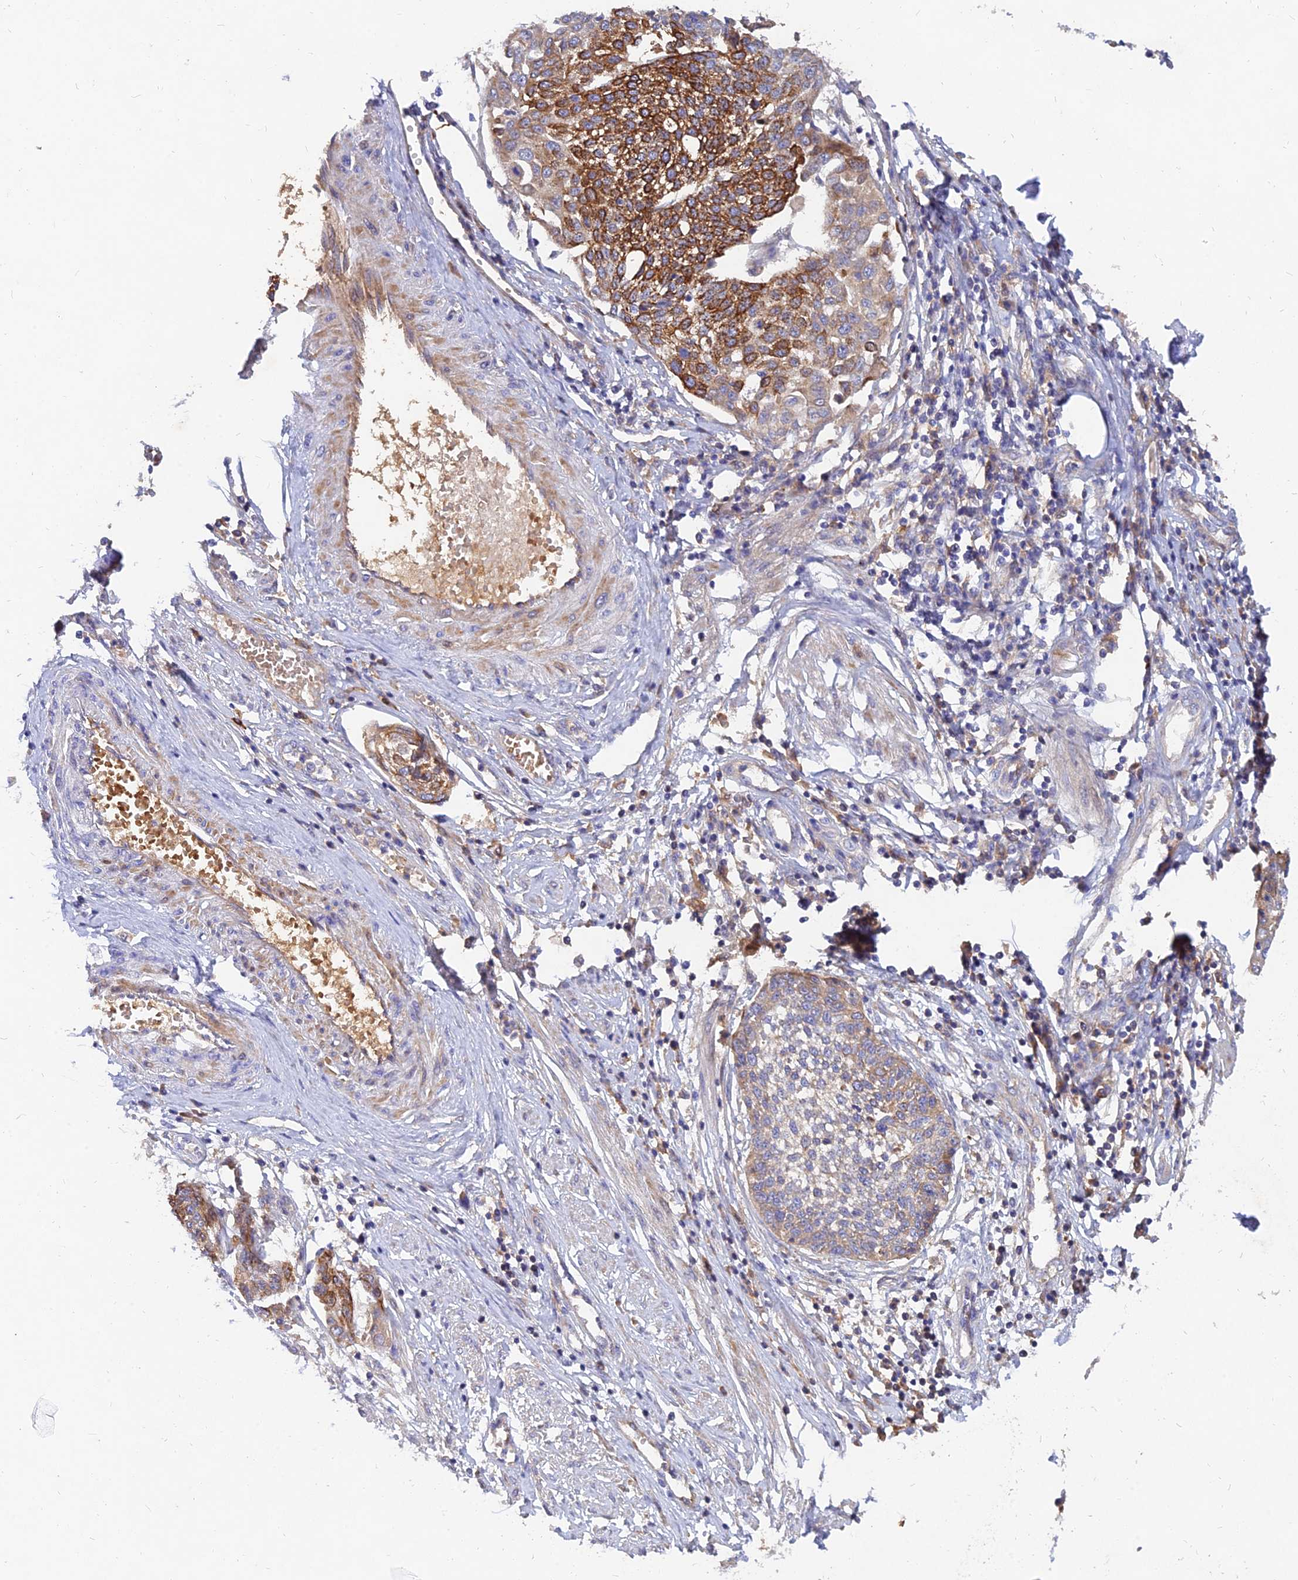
{"staining": {"intensity": "strong", "quantity": ">75%", "location": "cytoplasmic/membranous"}, "tissue": "cervical cancer", "cell_type": "Tumor cells", "image_type": "cancer", "snomed": [{"axis": "morphology", "description": "Squamous cell carcinoma, NOS"}, {"axis": "topography", "description": "Cervix"}], "caption": "IHC of human cervical squamous cell carcinoma shows high levels of strong cytoplasmic/membranous positivity in approximately >75% of tumor cells.", "gene": "MROH1", "patient": {"sex": "female", "age": 34}}